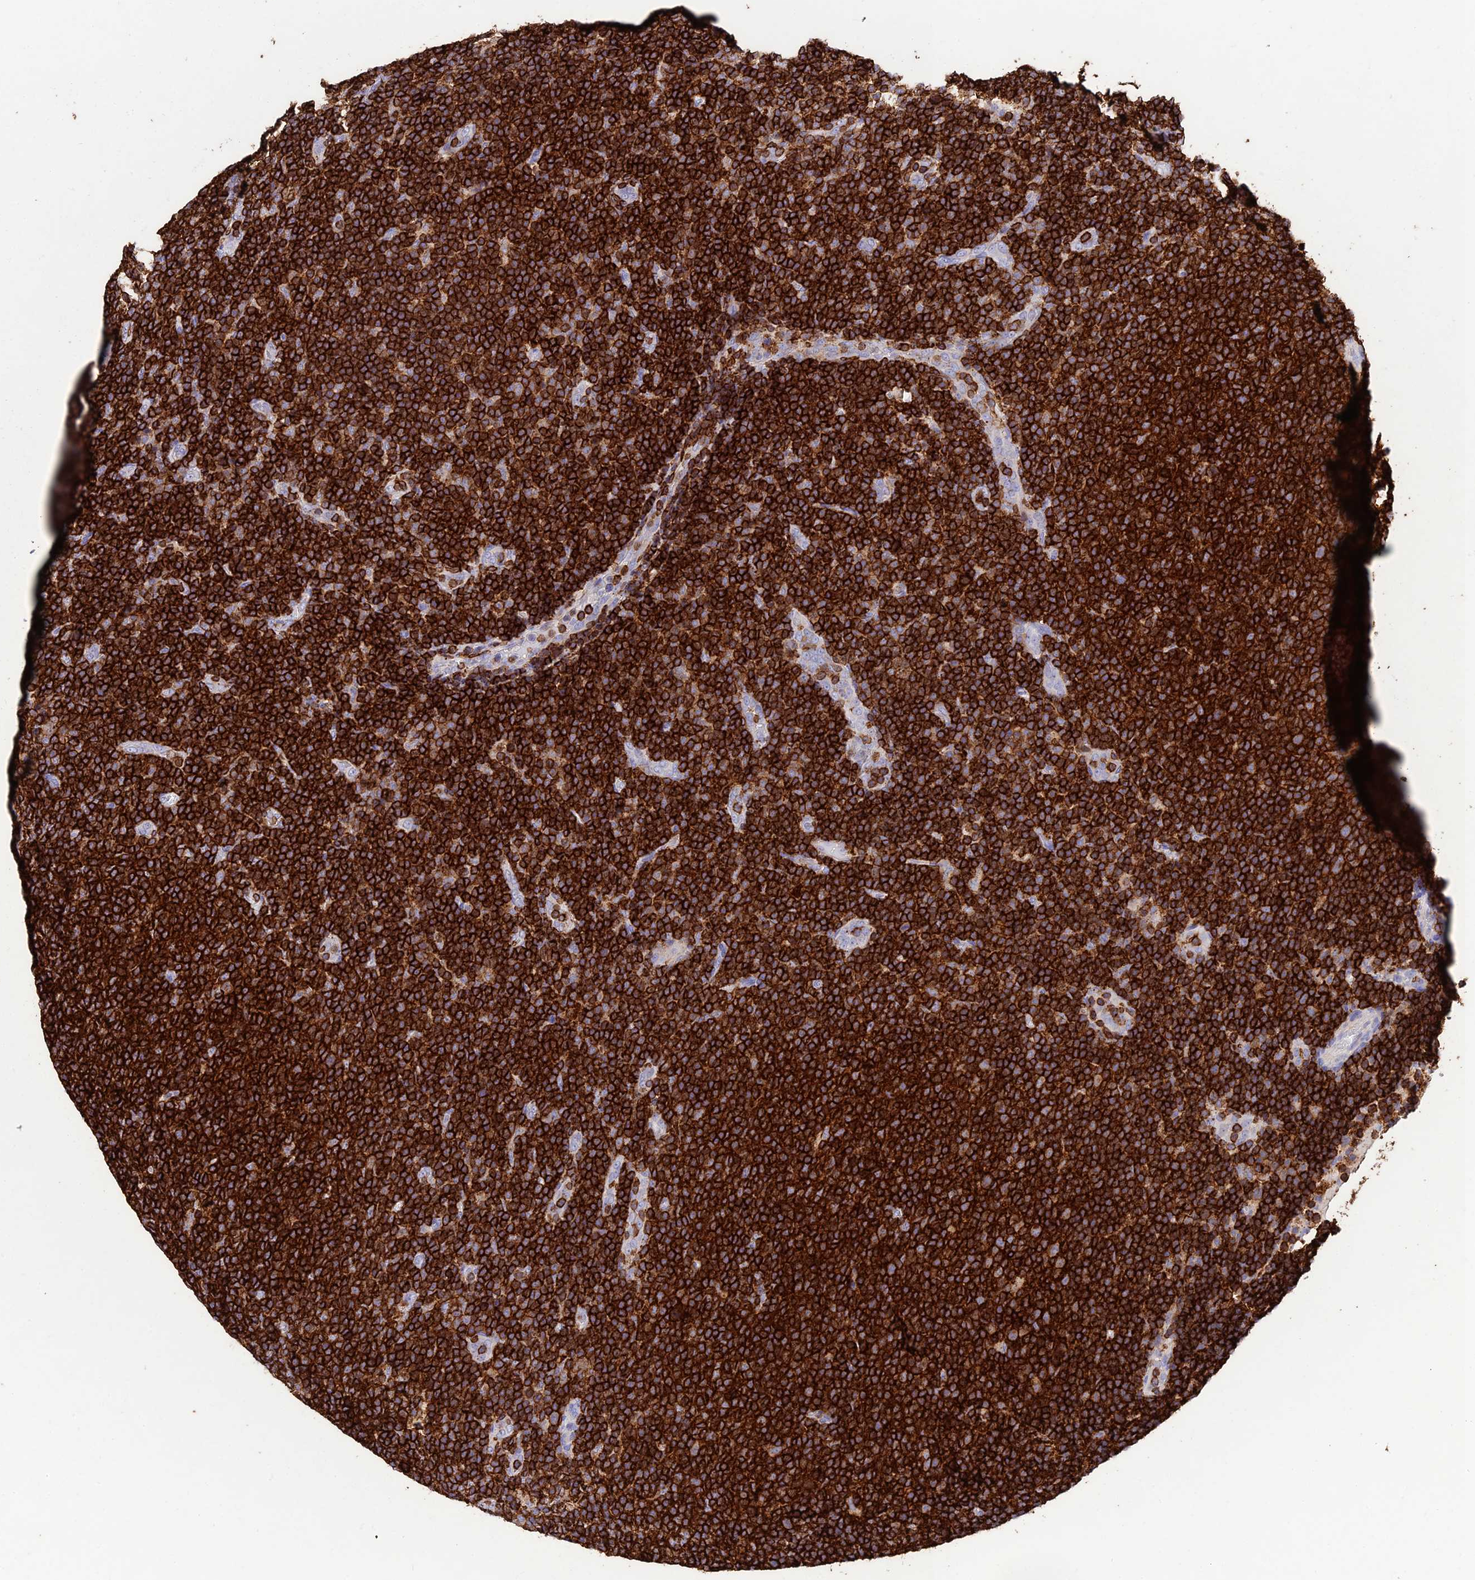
{"staining": {"intensity": "strong", "quantity": ">75%", "location": "cytoplasmic/membranous"}, "tissue": "lymphoma", "cell_type": "Tumor cells", "image_type": "cancer", "snomed": [{"axis": "morphology", "description": "Malignant lymphoma, non-Hodgkin's type, Low grade"}, {"axis": "topography", "description": "Lymph node"}], "caption": "Immunohistochemistry of human malignant lymphoma, non-Hodgkin's type (low-grade) demonstrates high levels of strong cytoplasmic/membranous staining in approximately >75% of tumor cells.", "gene": "PTPRCAP", "patient": {"sex": "male", "age": 66}}